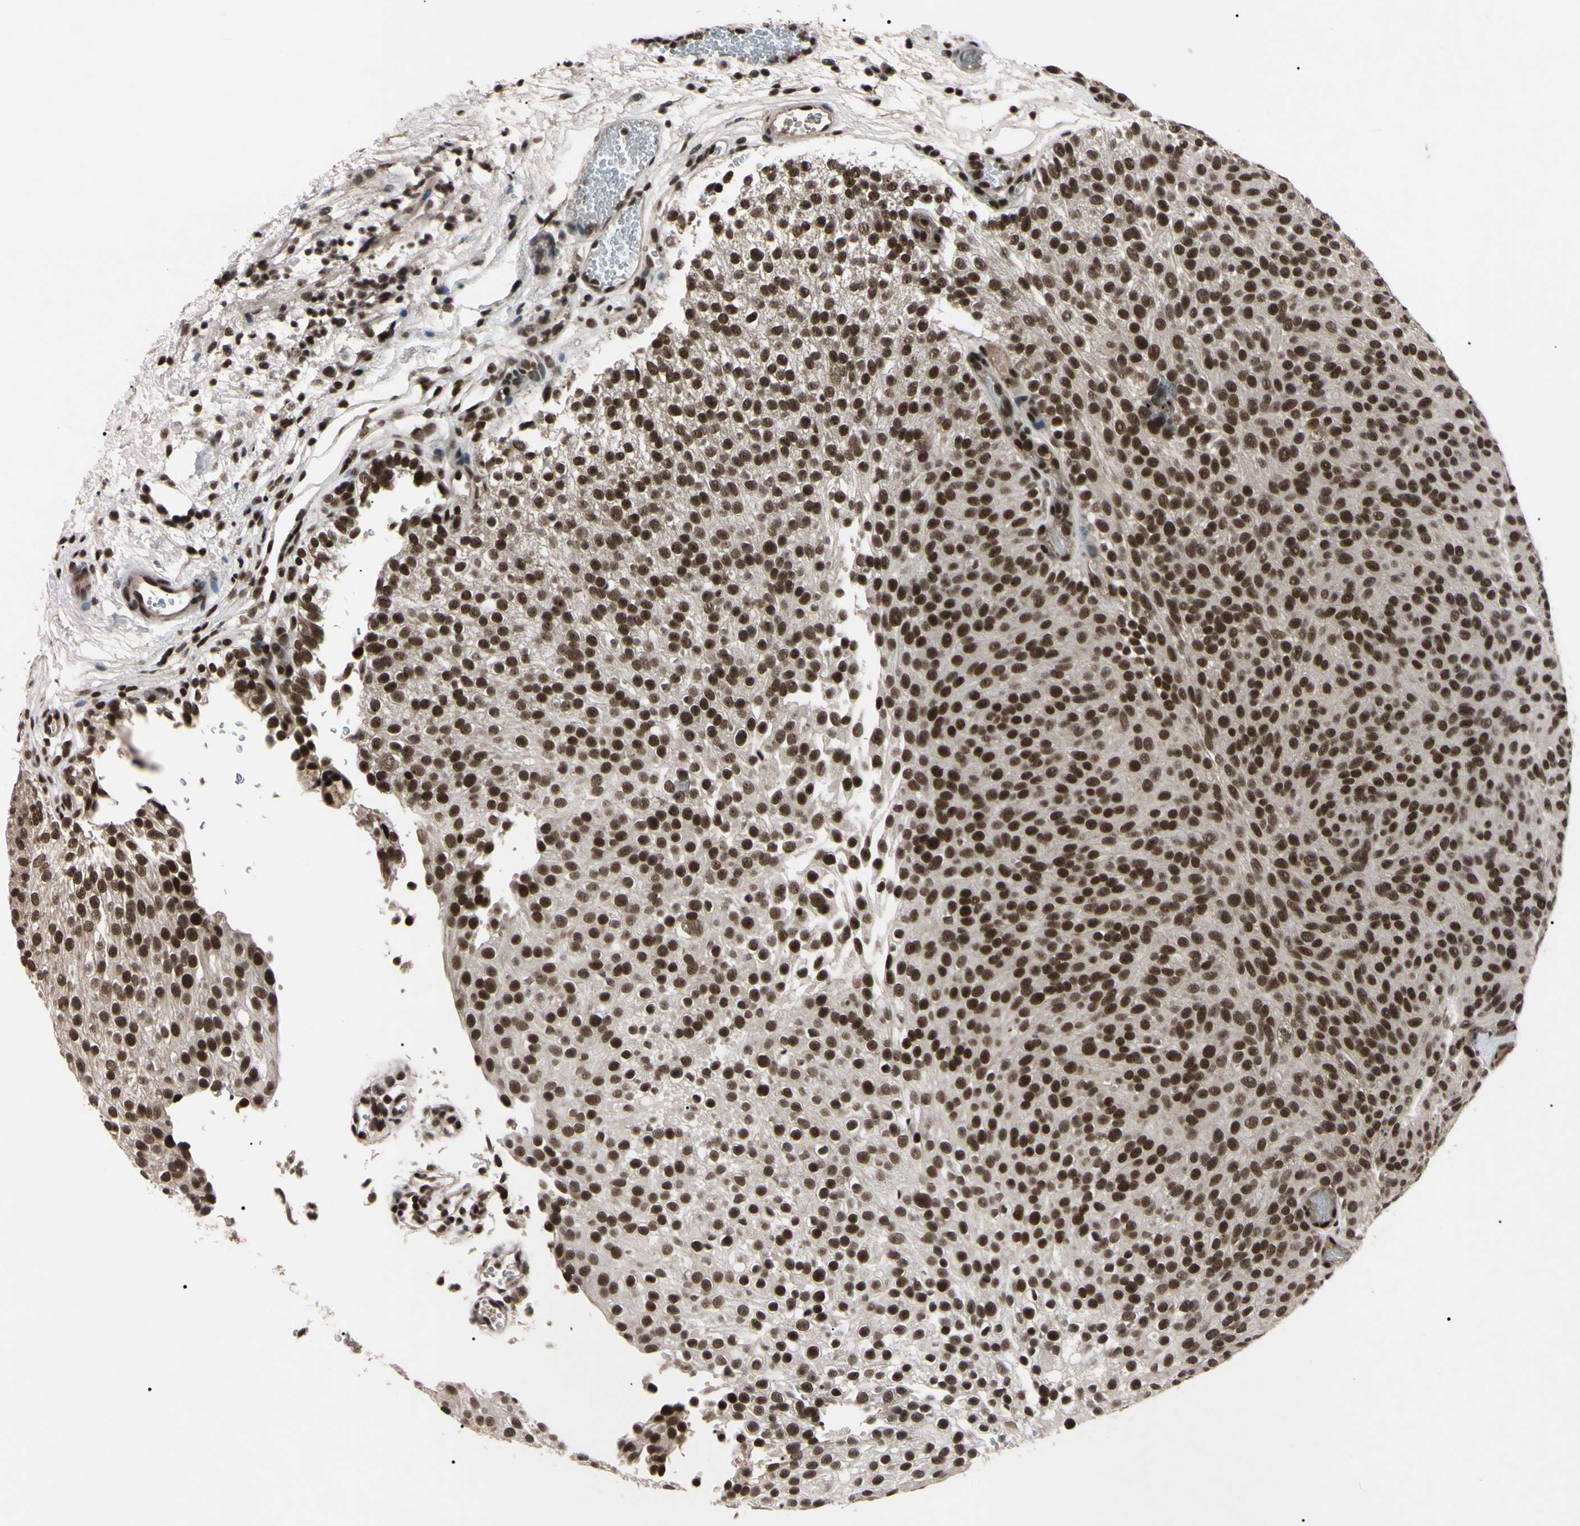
{"staining": {"intensity": "strong", "quantity": "<25%", "location": "cytoplasmic/membranous,nuclear"}, "tissue": "urothelial cancer", "cell_type": "Tumor cells", "image_type": "cancer", "snomed": [{"axis": "morphology", "description": "Urothelial carcinoma, Low grade"}, {"axis": "topography", "description": "Urinary bladder"}], "caption": "IHC of urothelial carcinoma (low-grade) exhibits medium levels of strong cytoplasmic/membranous and nuclear expression in about <25% of tumor cells.", "gene": "YY1", "patient": {"sex": "male", "age": 78}}